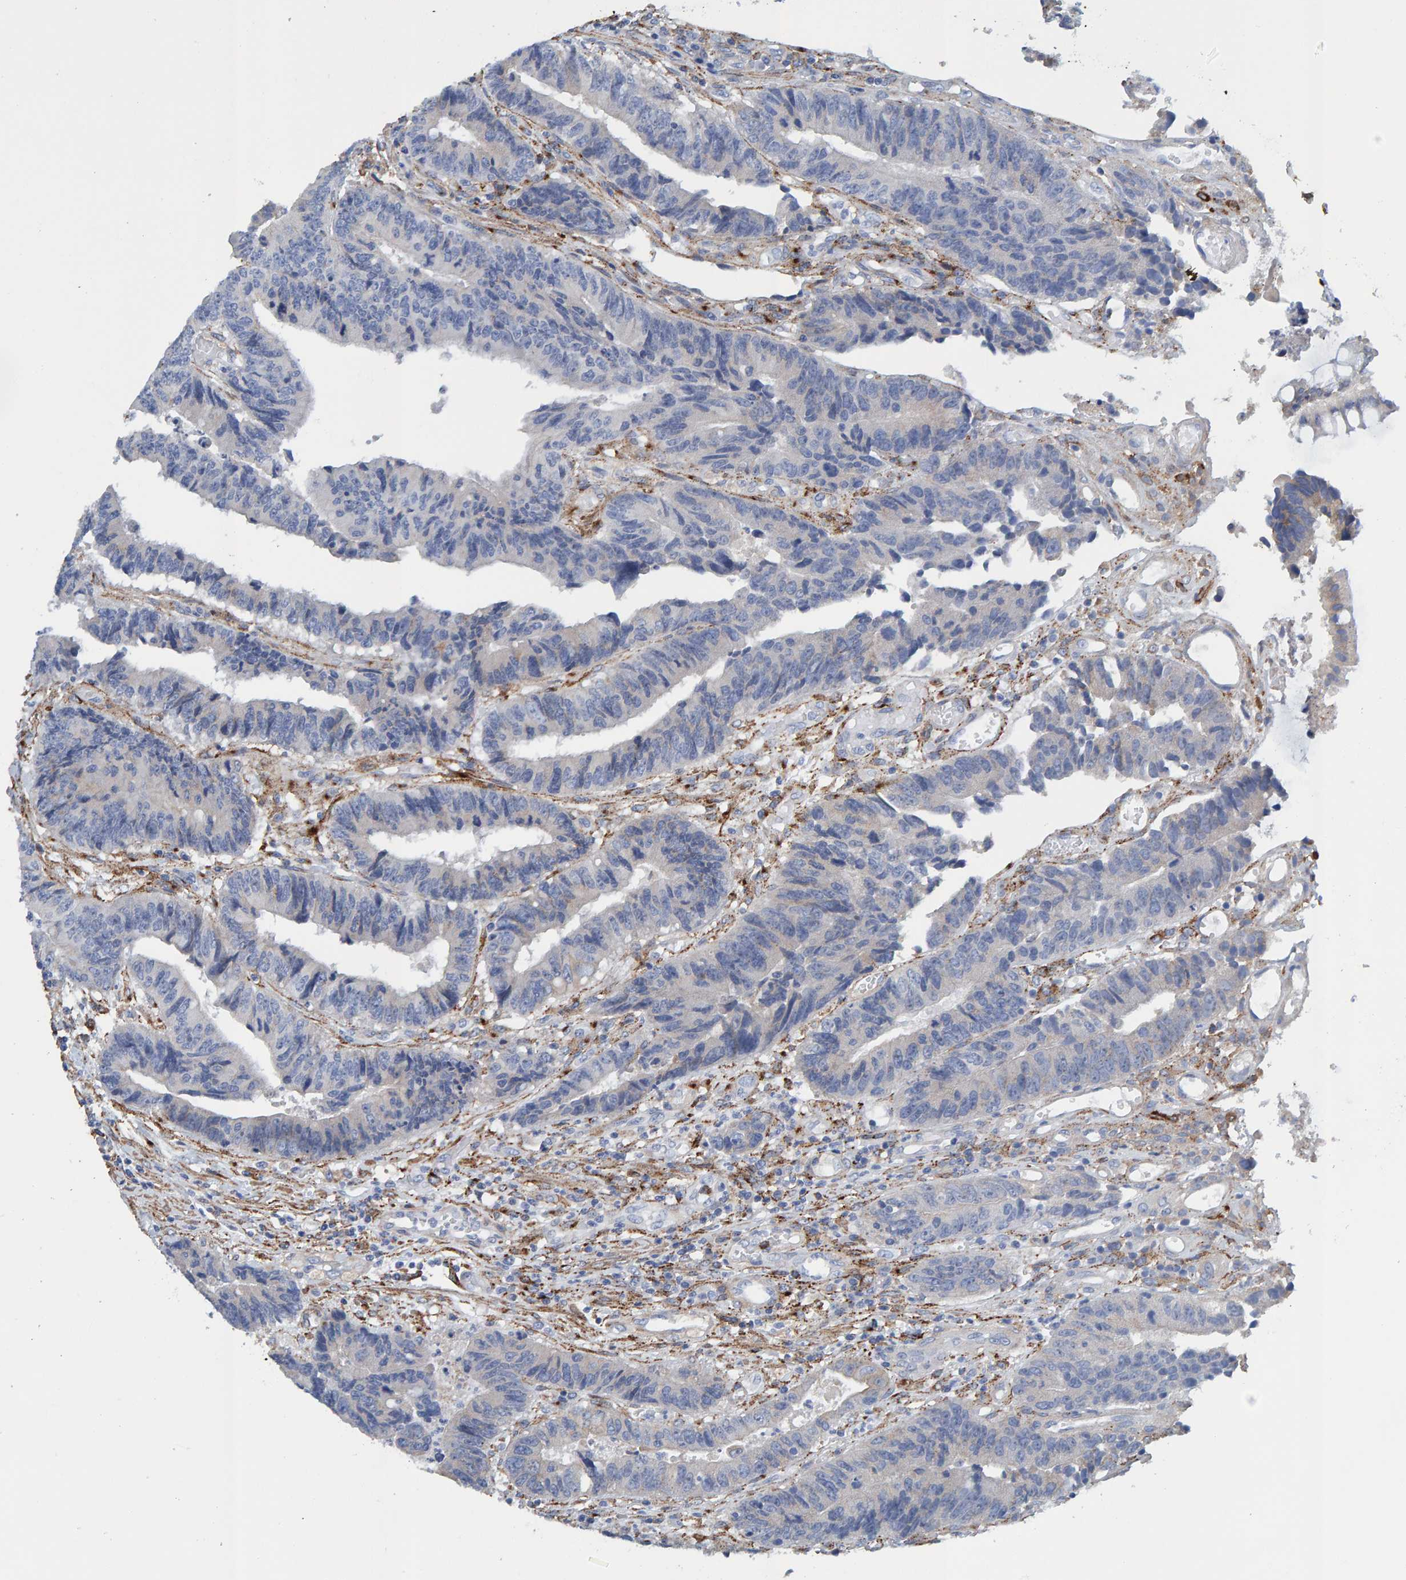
{"staining": {"intensity": "negative", "quantity": "none", "location": "none"}, "tissue": "colorectal cancer", "cell_type": "Tumor cells", "image_type": "cancer", "snomed": [{"axis": "morphology", "description": "Adenocarcinoma, NOS"}, {"axis": "topography", "description": "Rectum"}], "caption": "Human colorectal cancer stained for a protein using immunohistochemistry (IHC) exhibits no positivity in tumor cells.", "gene": "LRP1", "patient": {"sex": "male", "age": 84}}